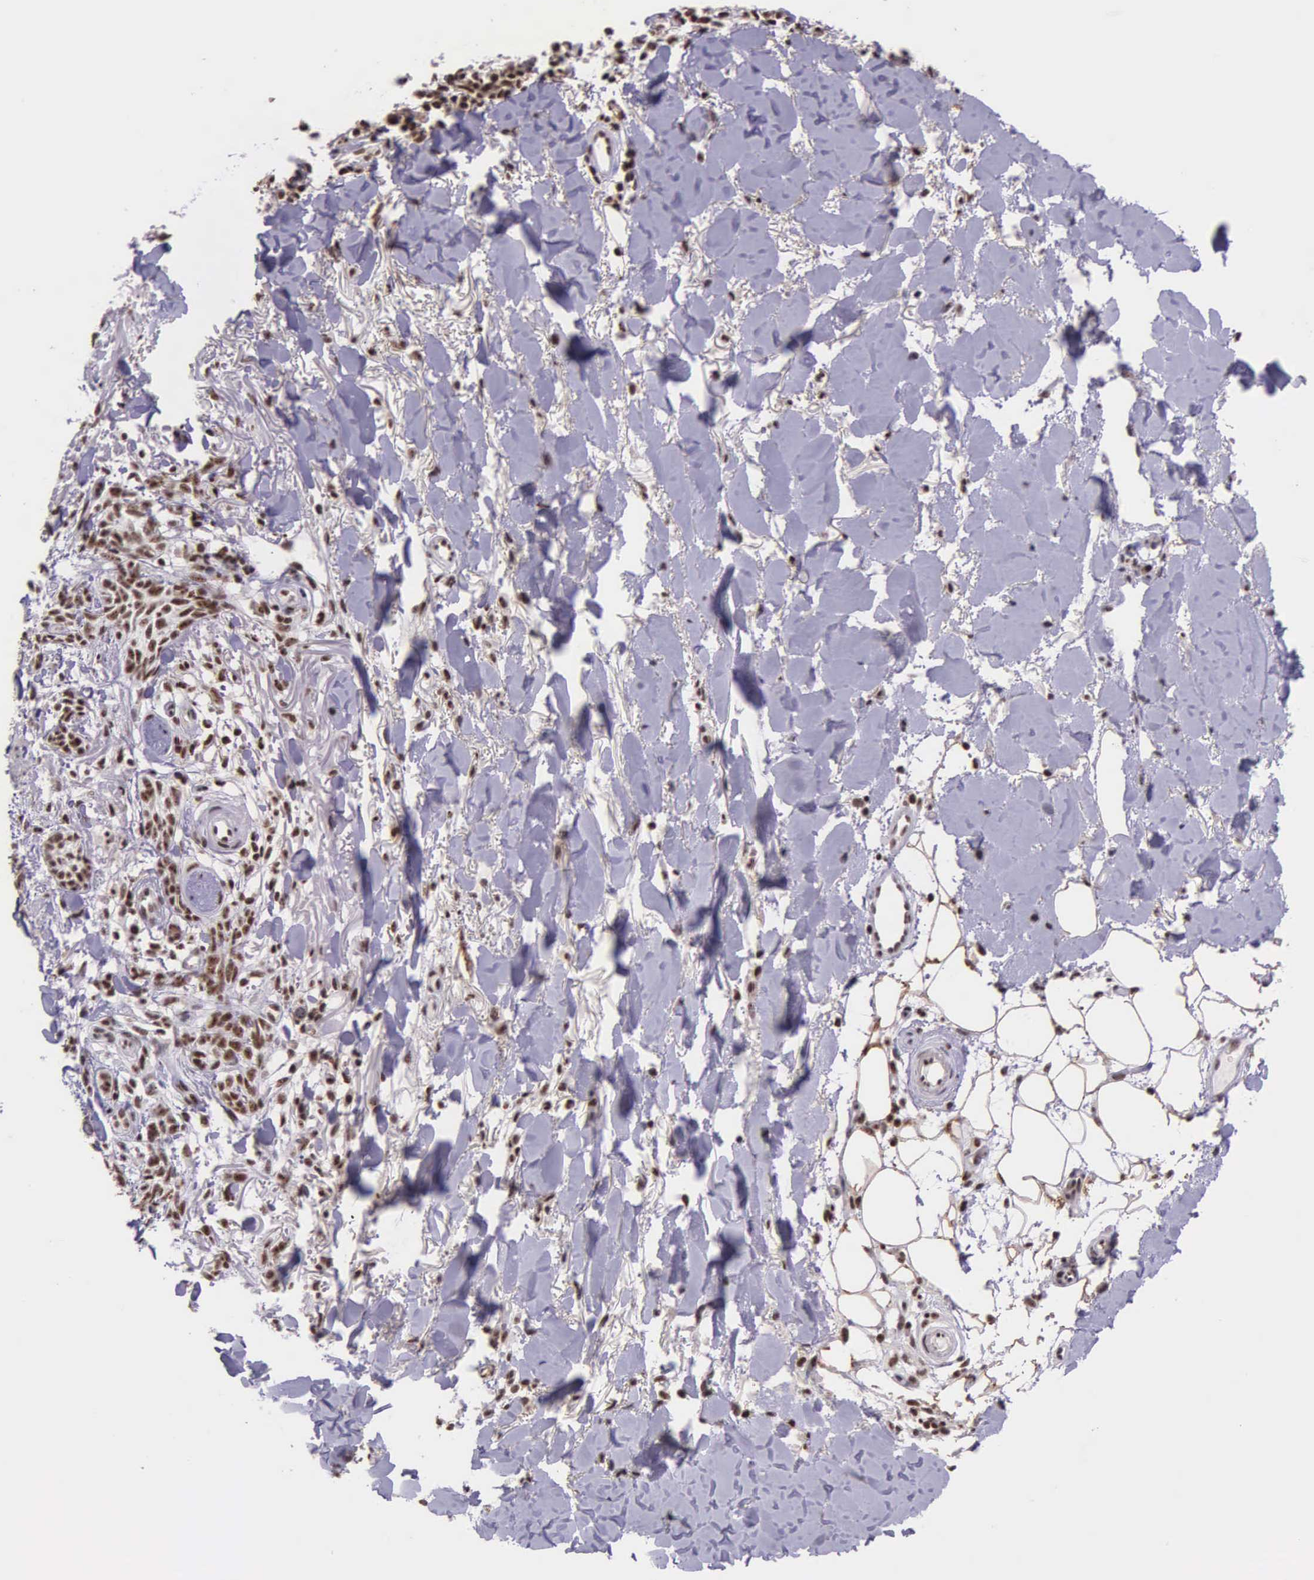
{"staining": {"intensity": "moderate", "quantity": ">75%", "location": "nuclear"}, "tissue": "skin cancer", "cell_type": "Tumor cells", "image_type": "cancer", "snomed": [{"axis": "morphology", "description": "Basal cell carcinoma"}, {"axis": "topography", "description": "Skin"}], "caption": "Skin basal cell carcinoma stained with immunohistochemistry exhibits moderate nuclear staining in about >75% of tumor cells.", "gene": "FAM47A", "patient": {"sex": "female", "age": 81}}